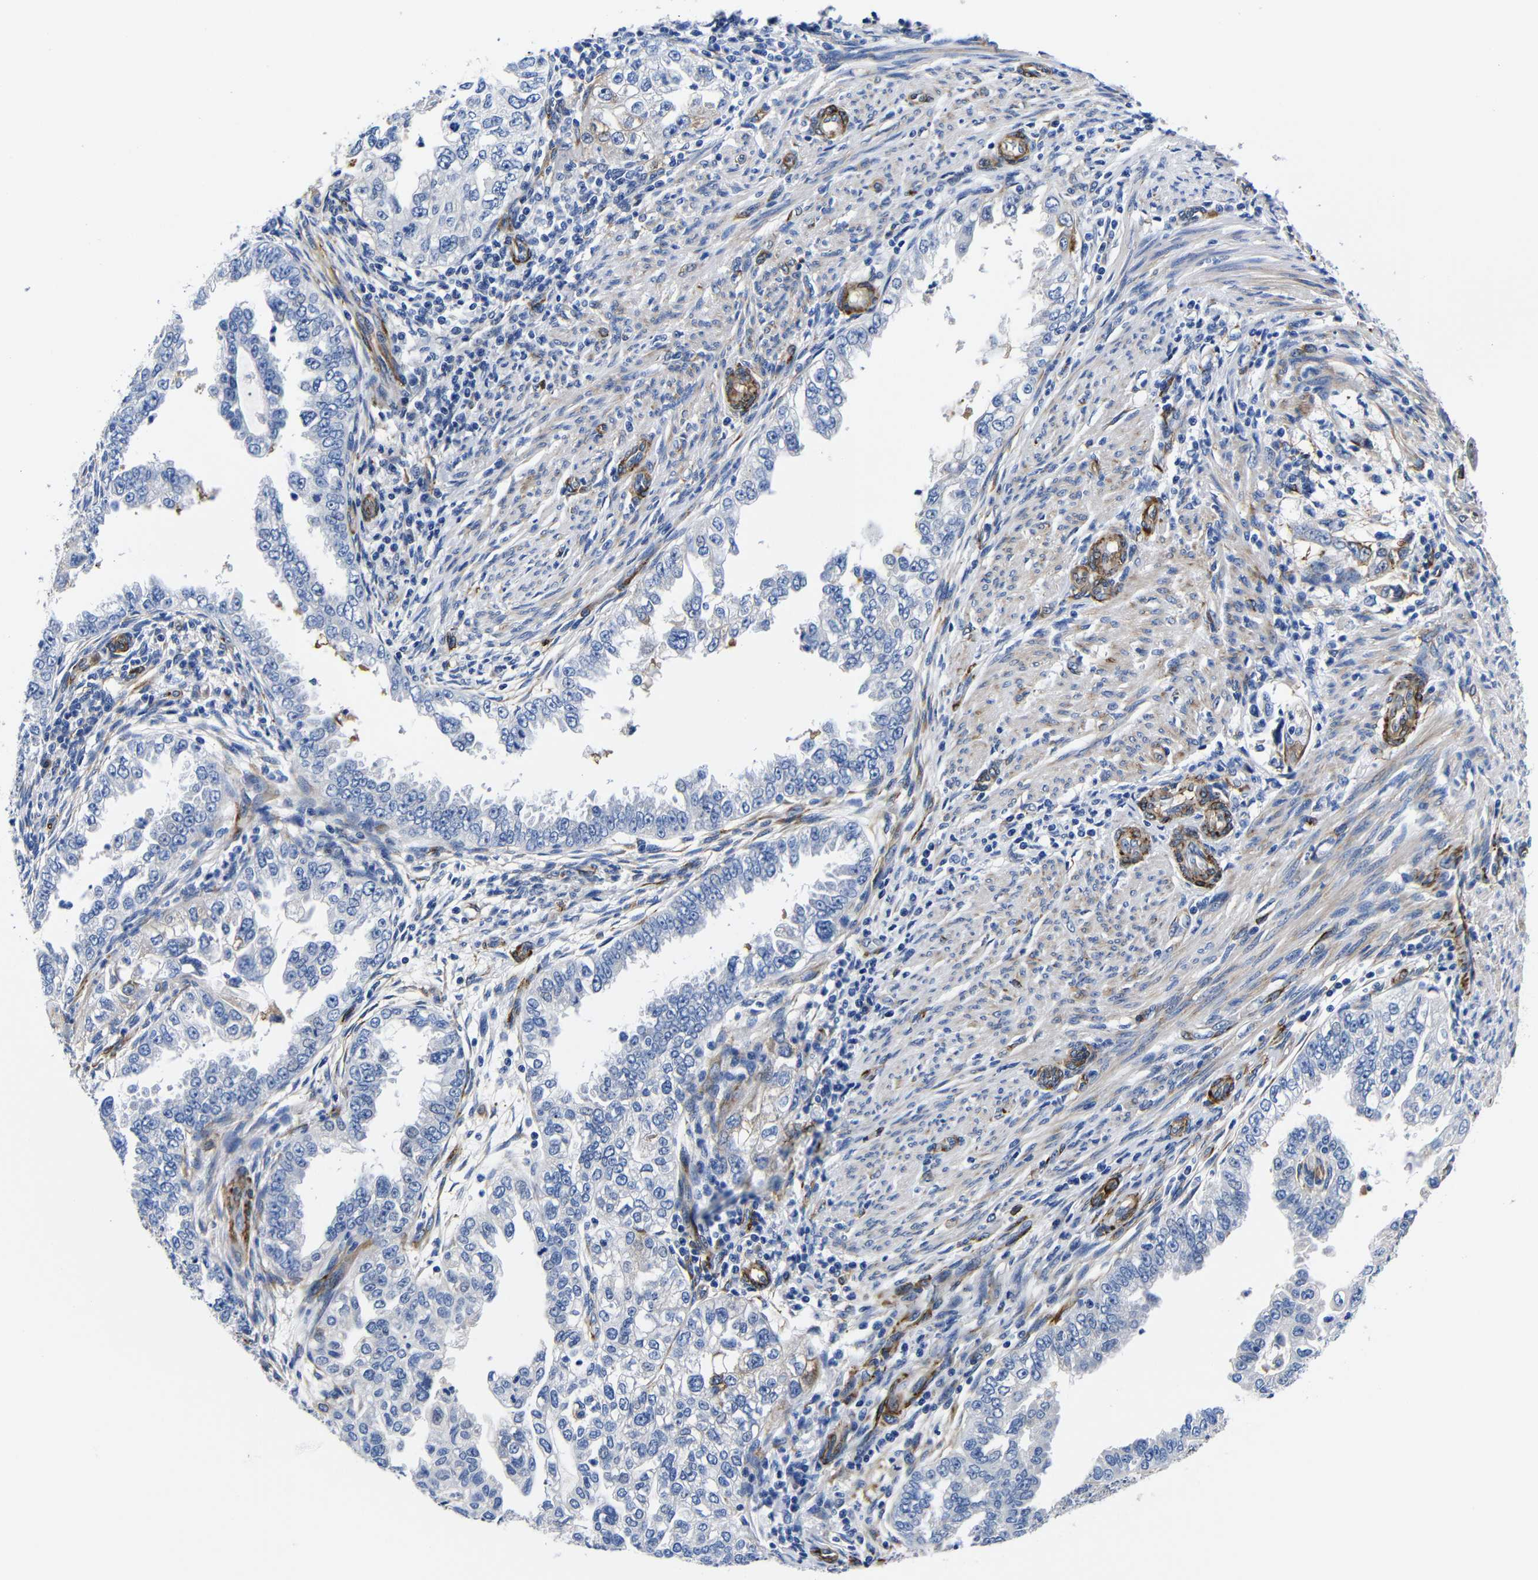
{"staining": {"intensity": "negative", "quantity": "none", "location": "none"}, "tissue": "endometrial cancer", "cell_type": "Tumor cells", "image_type": "cancer", "snomed": [{"axis": "morphology", "description": "Adenocarcinoma, NOS"}, {"axis": "topography", "description": "Endometrium"}], "caption": "Endometrial cancer was stained to show a protein in brown. There is no significant positivity in tumor cells. Nuclei are stained in blue.", "gene": "LRIG1", "patient": {"sex": "female", "age": 85}}